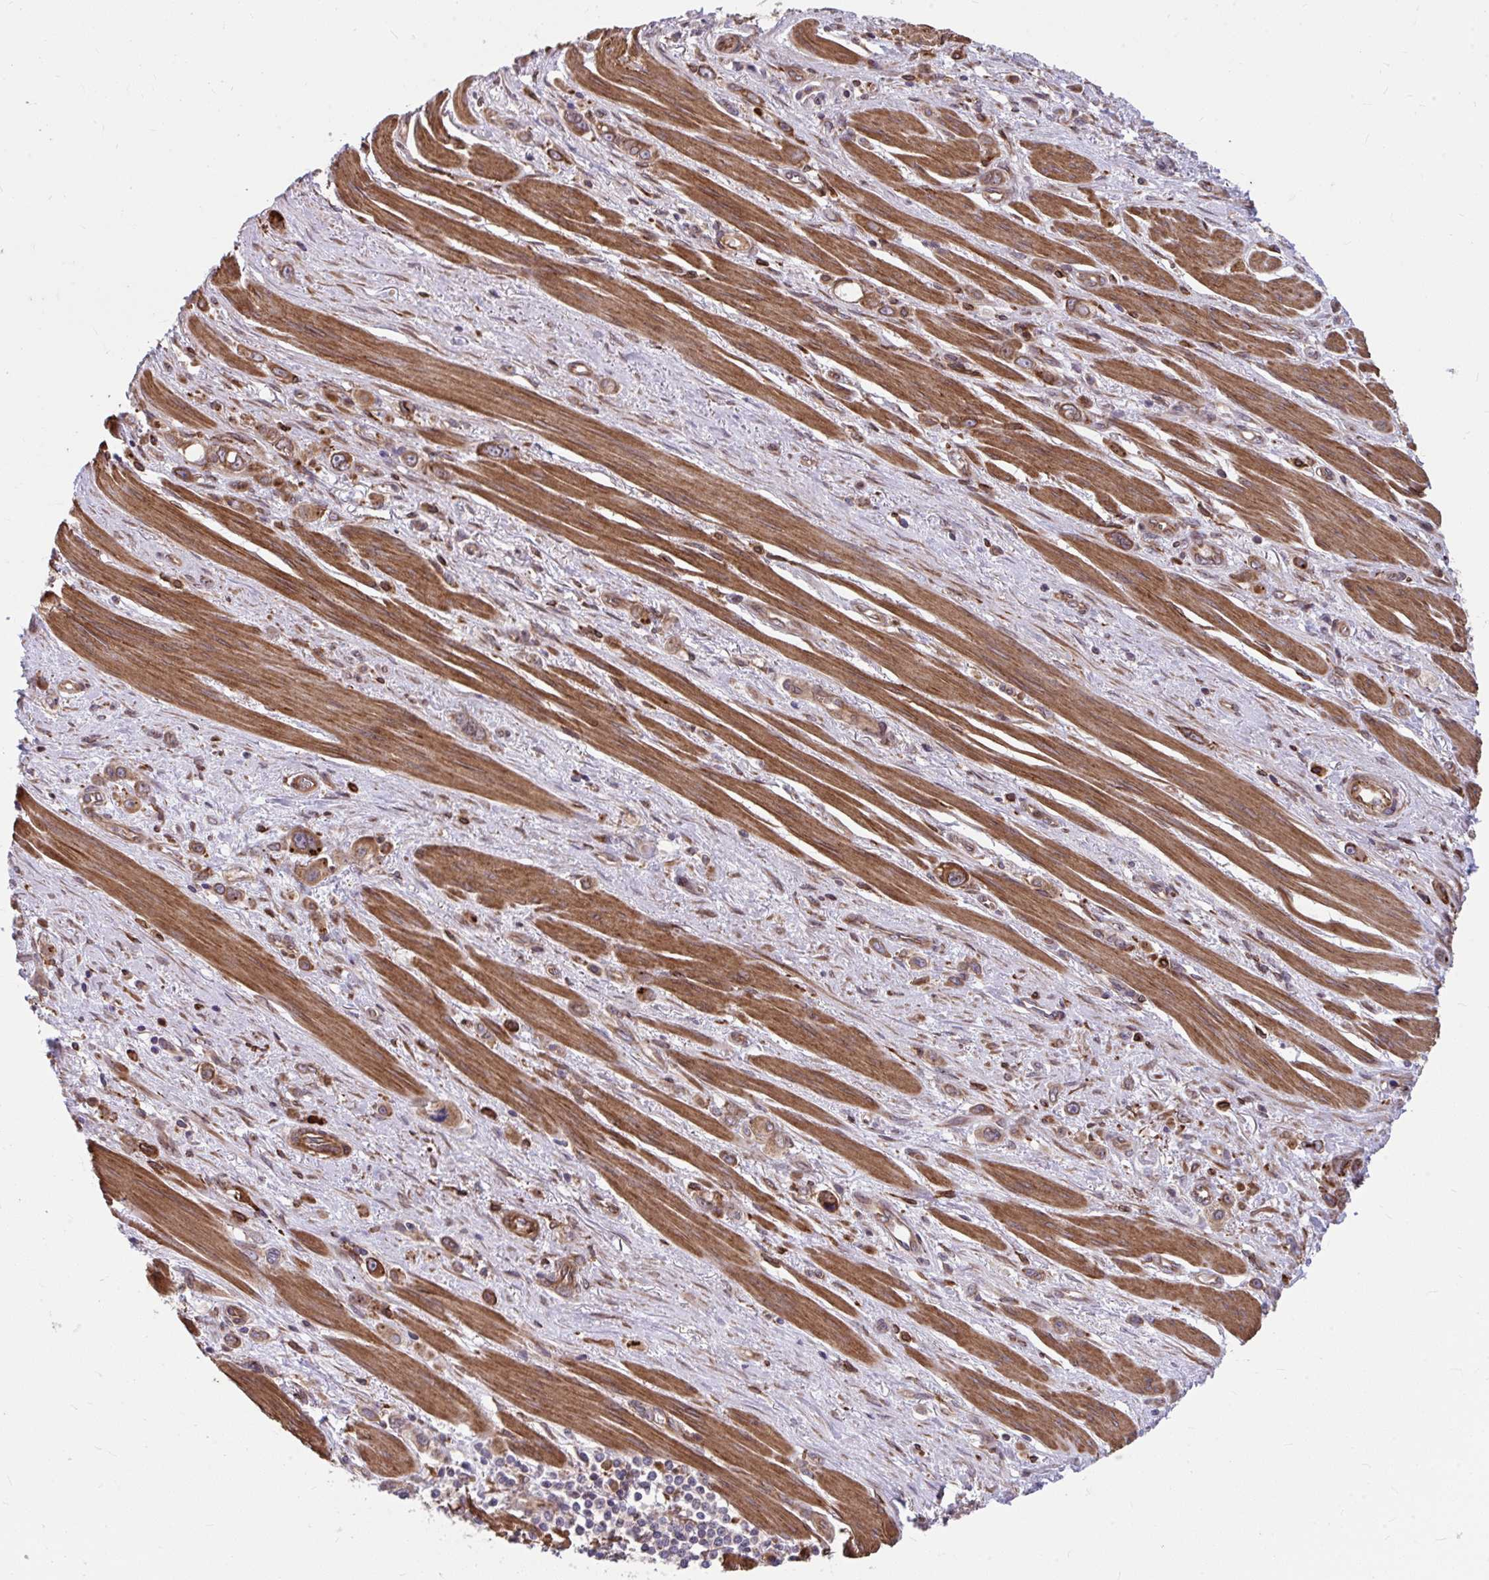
{"staining": {"intensity": "moderate", "quantity": ">75%", "location": "cytoplasmic/membranous"}, "tissue": "stomach cancer", "cell_type": "Tumor cells", "image_type": "cancer", "snomed": [{"axis": "morphology", "description": "Adenocarcinoma, NOS"}, {"axis": "topography", "description": "Stomach, upper"}], "caption": "Protein staining displays moderate cytoplasmic/membranous positivity in about >75% of tumor cells in adenocarcinoma (stomach). The staining was performed using DAB, with brown indicating positive protein expression. Nuclei are stained blue with hematoxylin.", "gene": "STIM2", "patient": {"sex": "male", "age": 75}}